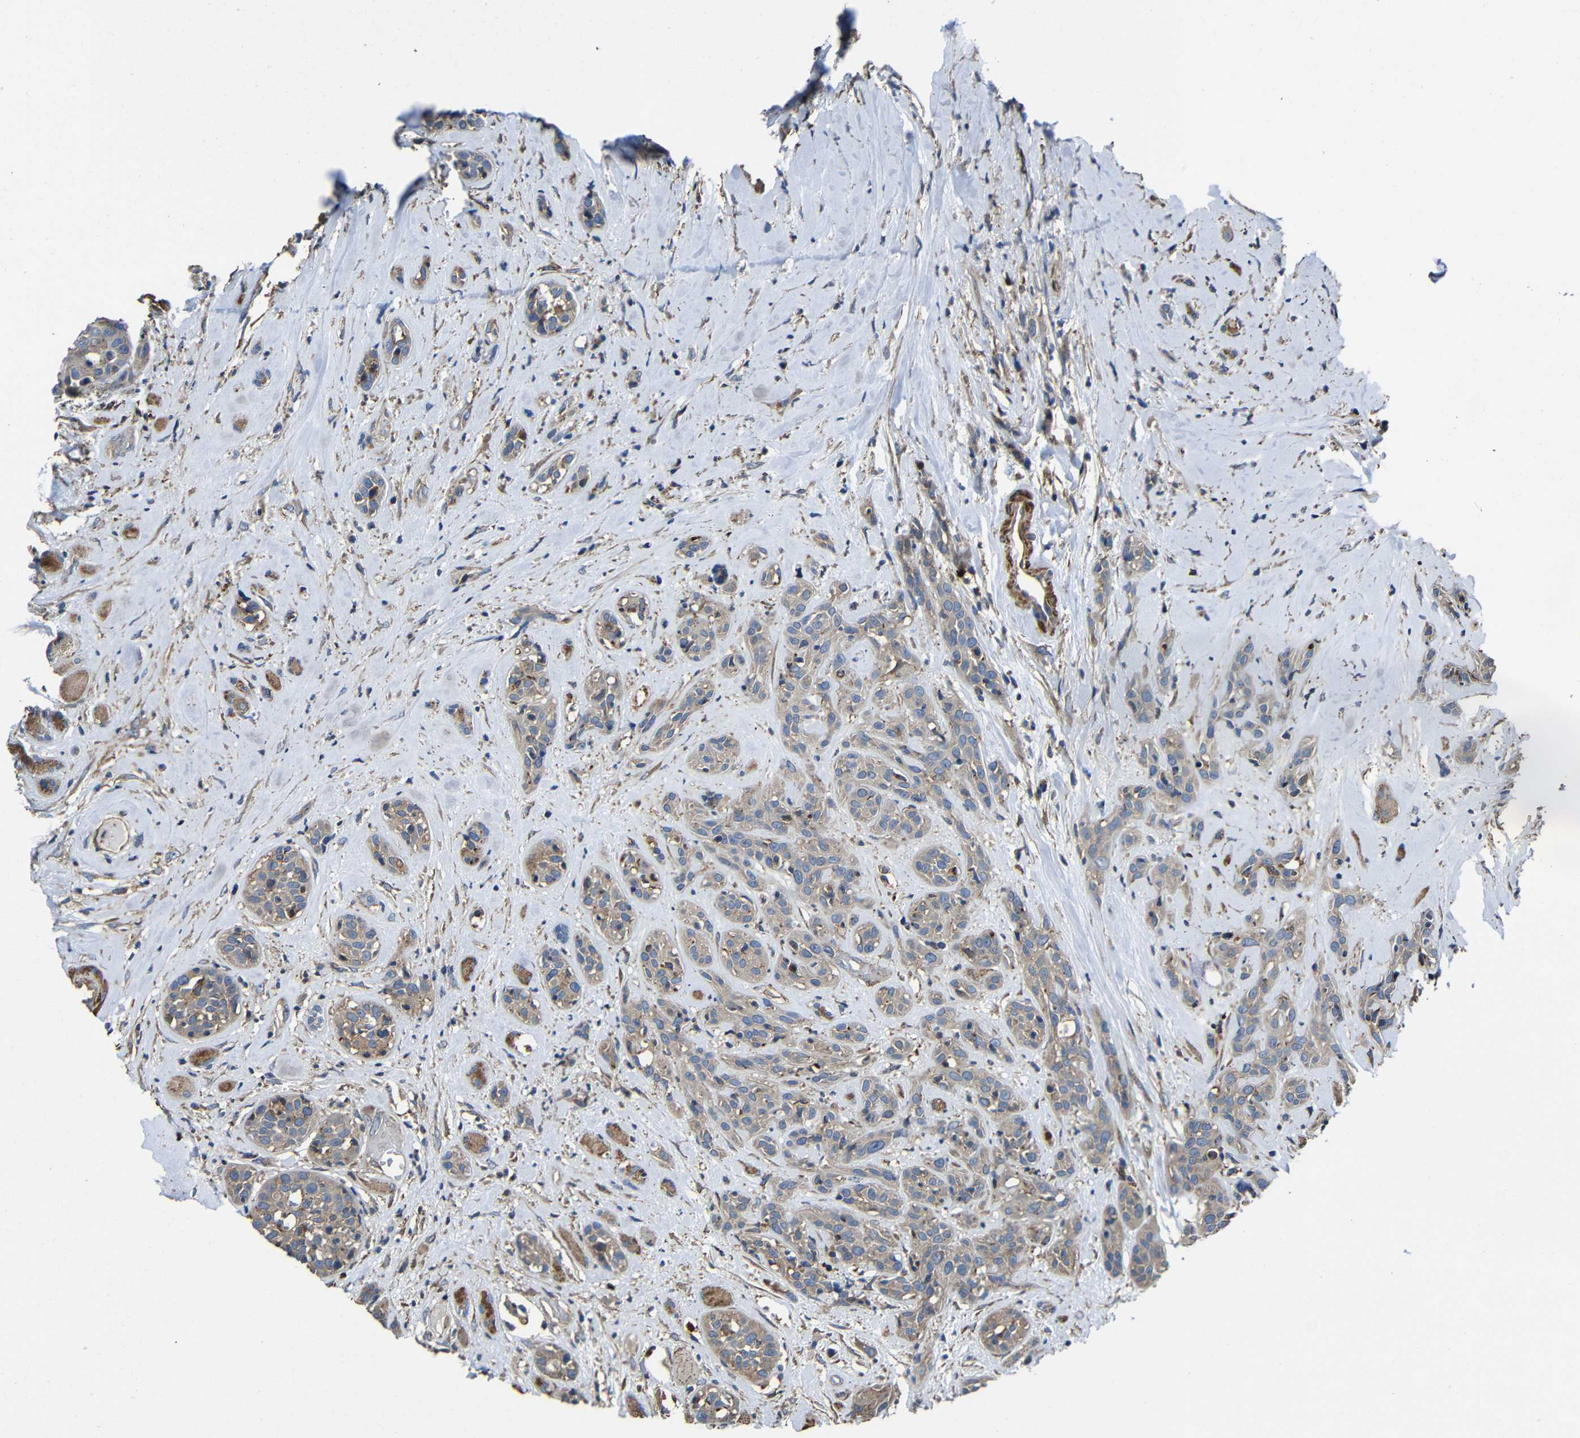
{"staining": {"intensity": "moderate", "quantity": ">75%", "location": "cytoplasmic/membranous"}, "tissue": "head and neck cancer", "cell_type": "Tumor cells", "image_type": "cancer", "snomed": [{"axis": "morphology", "description": "Squamous cell carcinoma, NOS"}, {"axis": "topography", "description": "Head-Neck"}], "caption": "Squamous cell carcinoma (head and neck) stained for a protein (brown) exhibits moderate cytoplasmic/membranous positive staining in about >75% of tumor cells.", "gene": "GDI1", "patient": {"sex": "male", "age": 62}}